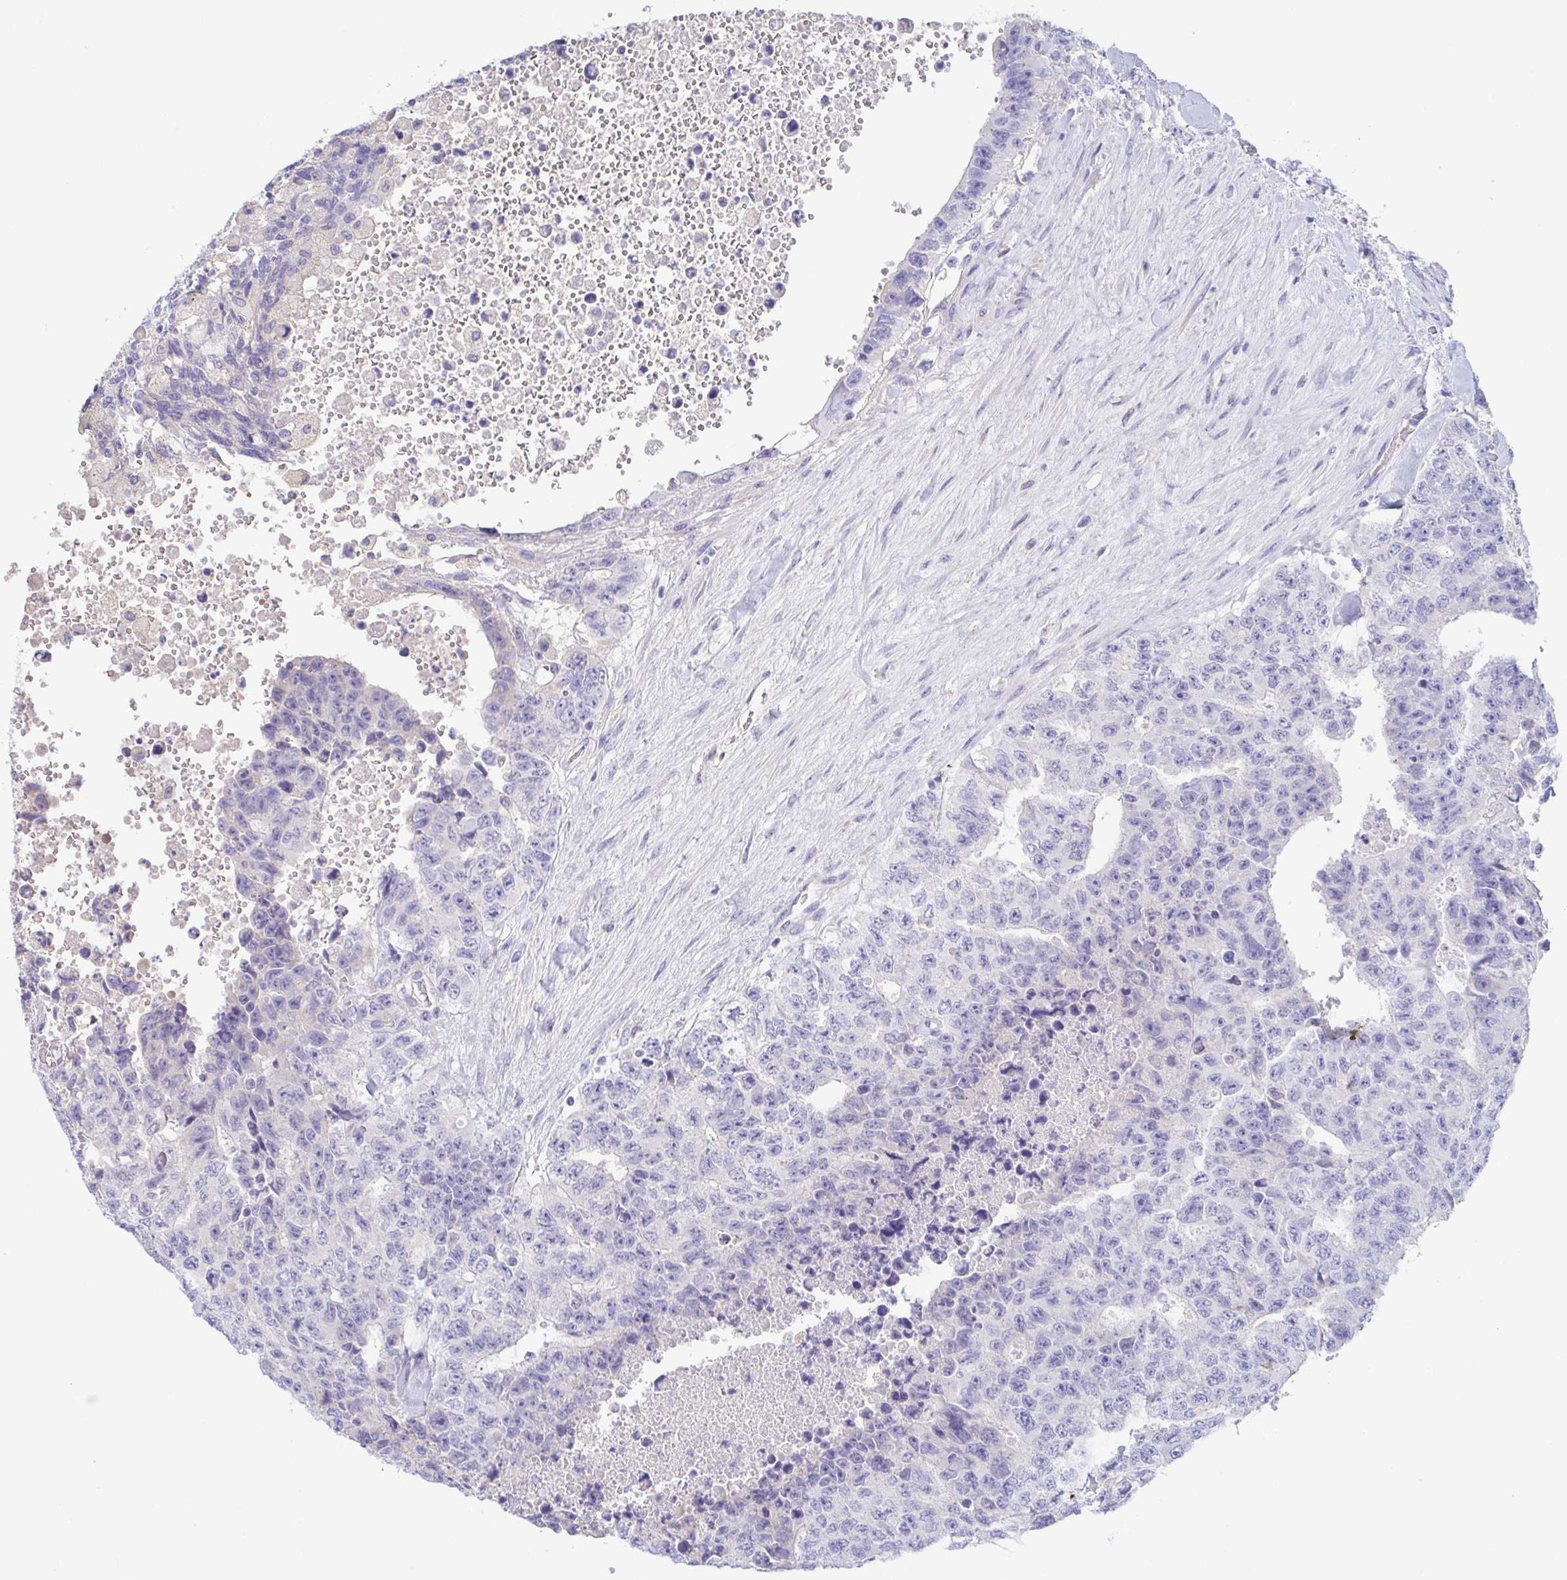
{"staining": {"intensity": "negative", "quantity": "none", "location": "none"}, "tissue": "testis cancer", "cell_type": "Tumor cells", "image_type": "cancer", "snomed": [{"axis": "morphology", "description": "Carcinoma, Embryonal, NOS"}, {"axis": "topography", "description": "Testis"}], "caption": "Testis cancer was stained to show a protein in brown. There is no significant staining in tumor cells.", "gene": "TREH", "patient": {"sex": "male", "age": 24}}